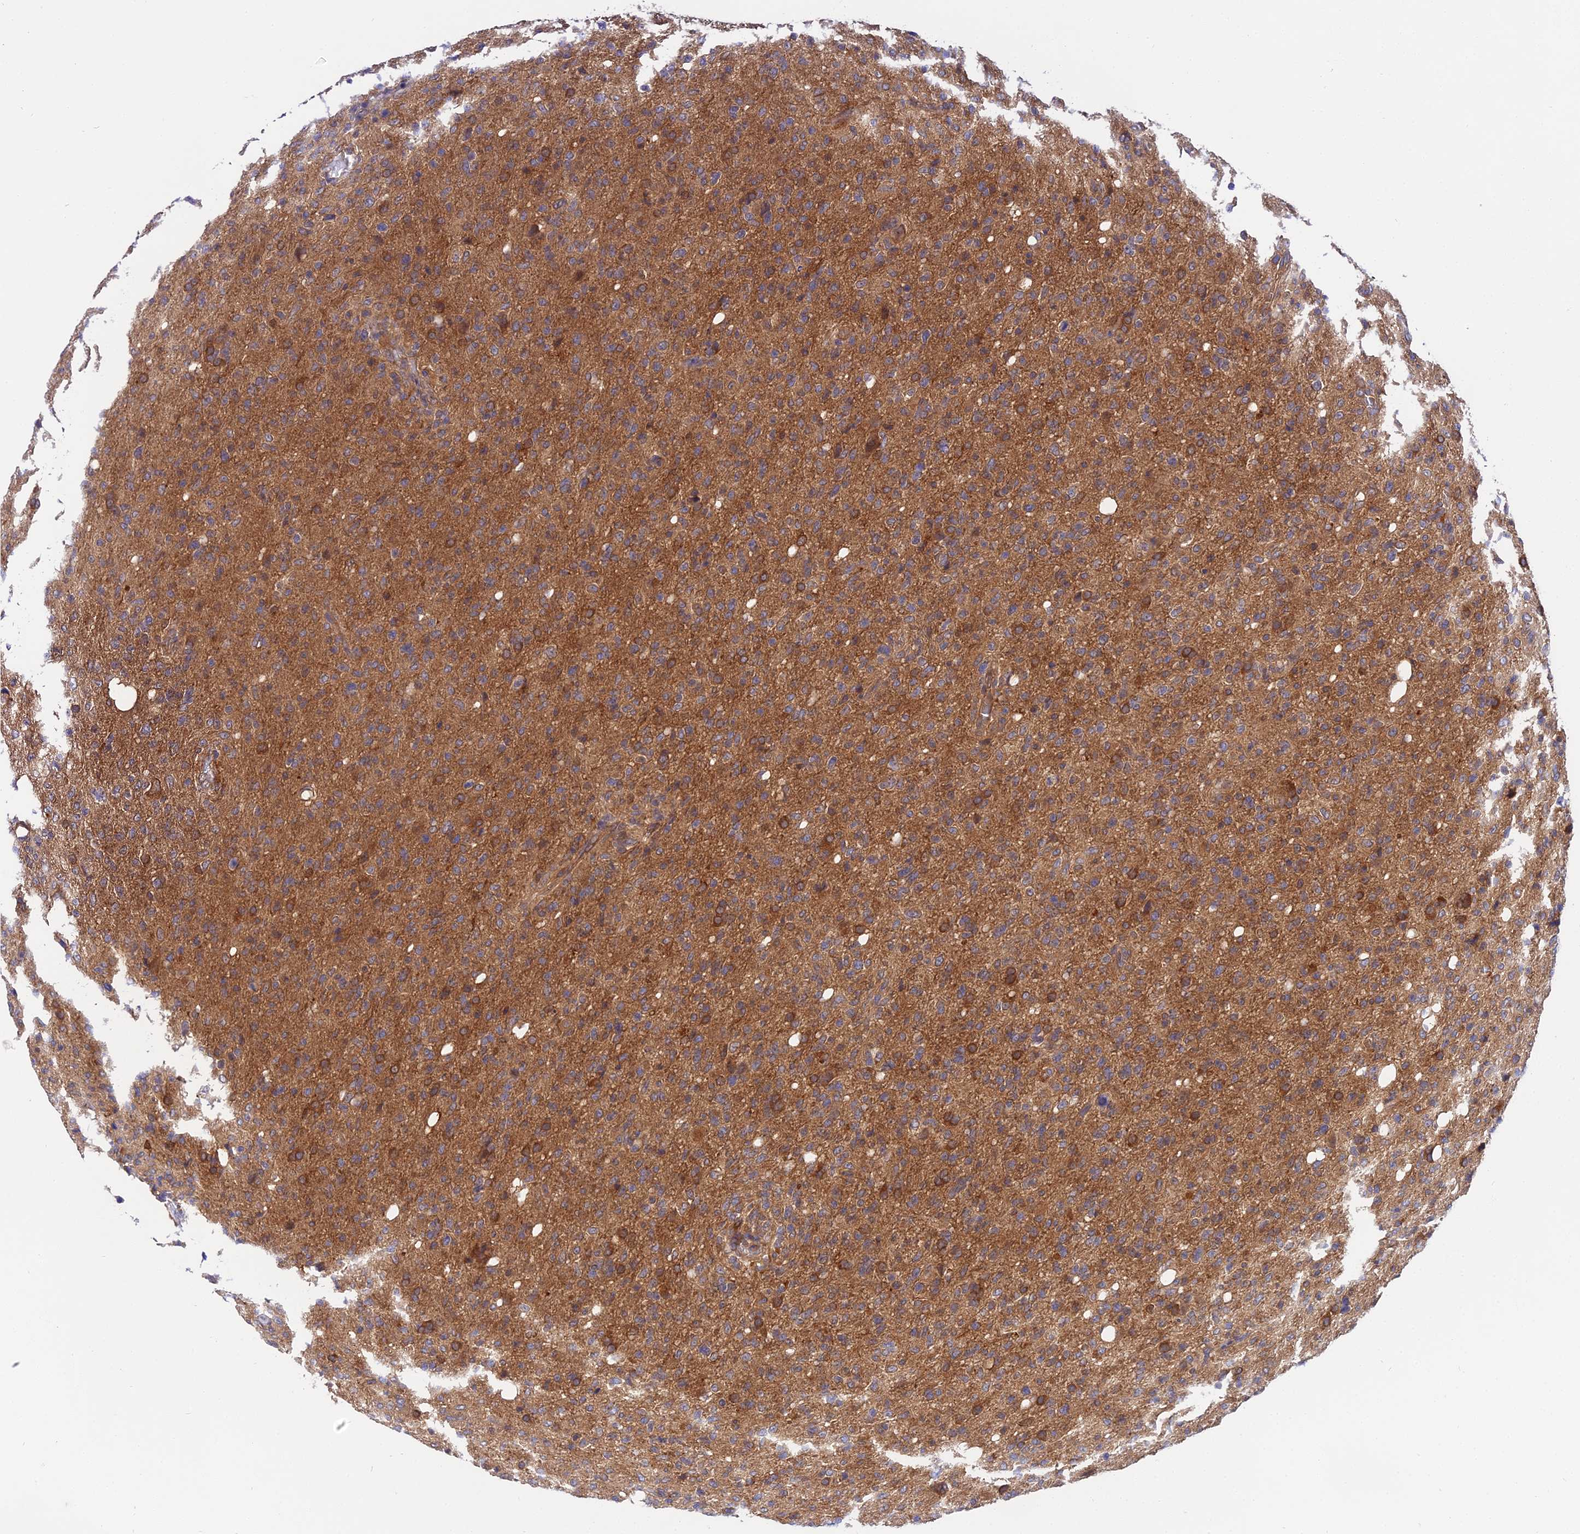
{"staining": {"intensity": "weak", "quantity": "25%-75%", "location": "cytoplasmic/membranous"}, "tissue": "glioma", "cell_type": "Tumor cells", "image_type": "cancer", "snomed": [{"axis": "morphology", "description": "Glioma, malignant, High grade"}, {"axis": "topography", "description": "Brain"}], "caption": "A histopathology image of glioma stained for a protein exhibits weak cytoplasmic/membranous brown staining in tumor cells.", "gene": "PPP2R2C", "patient": {"sex": "female", "age": 57}}